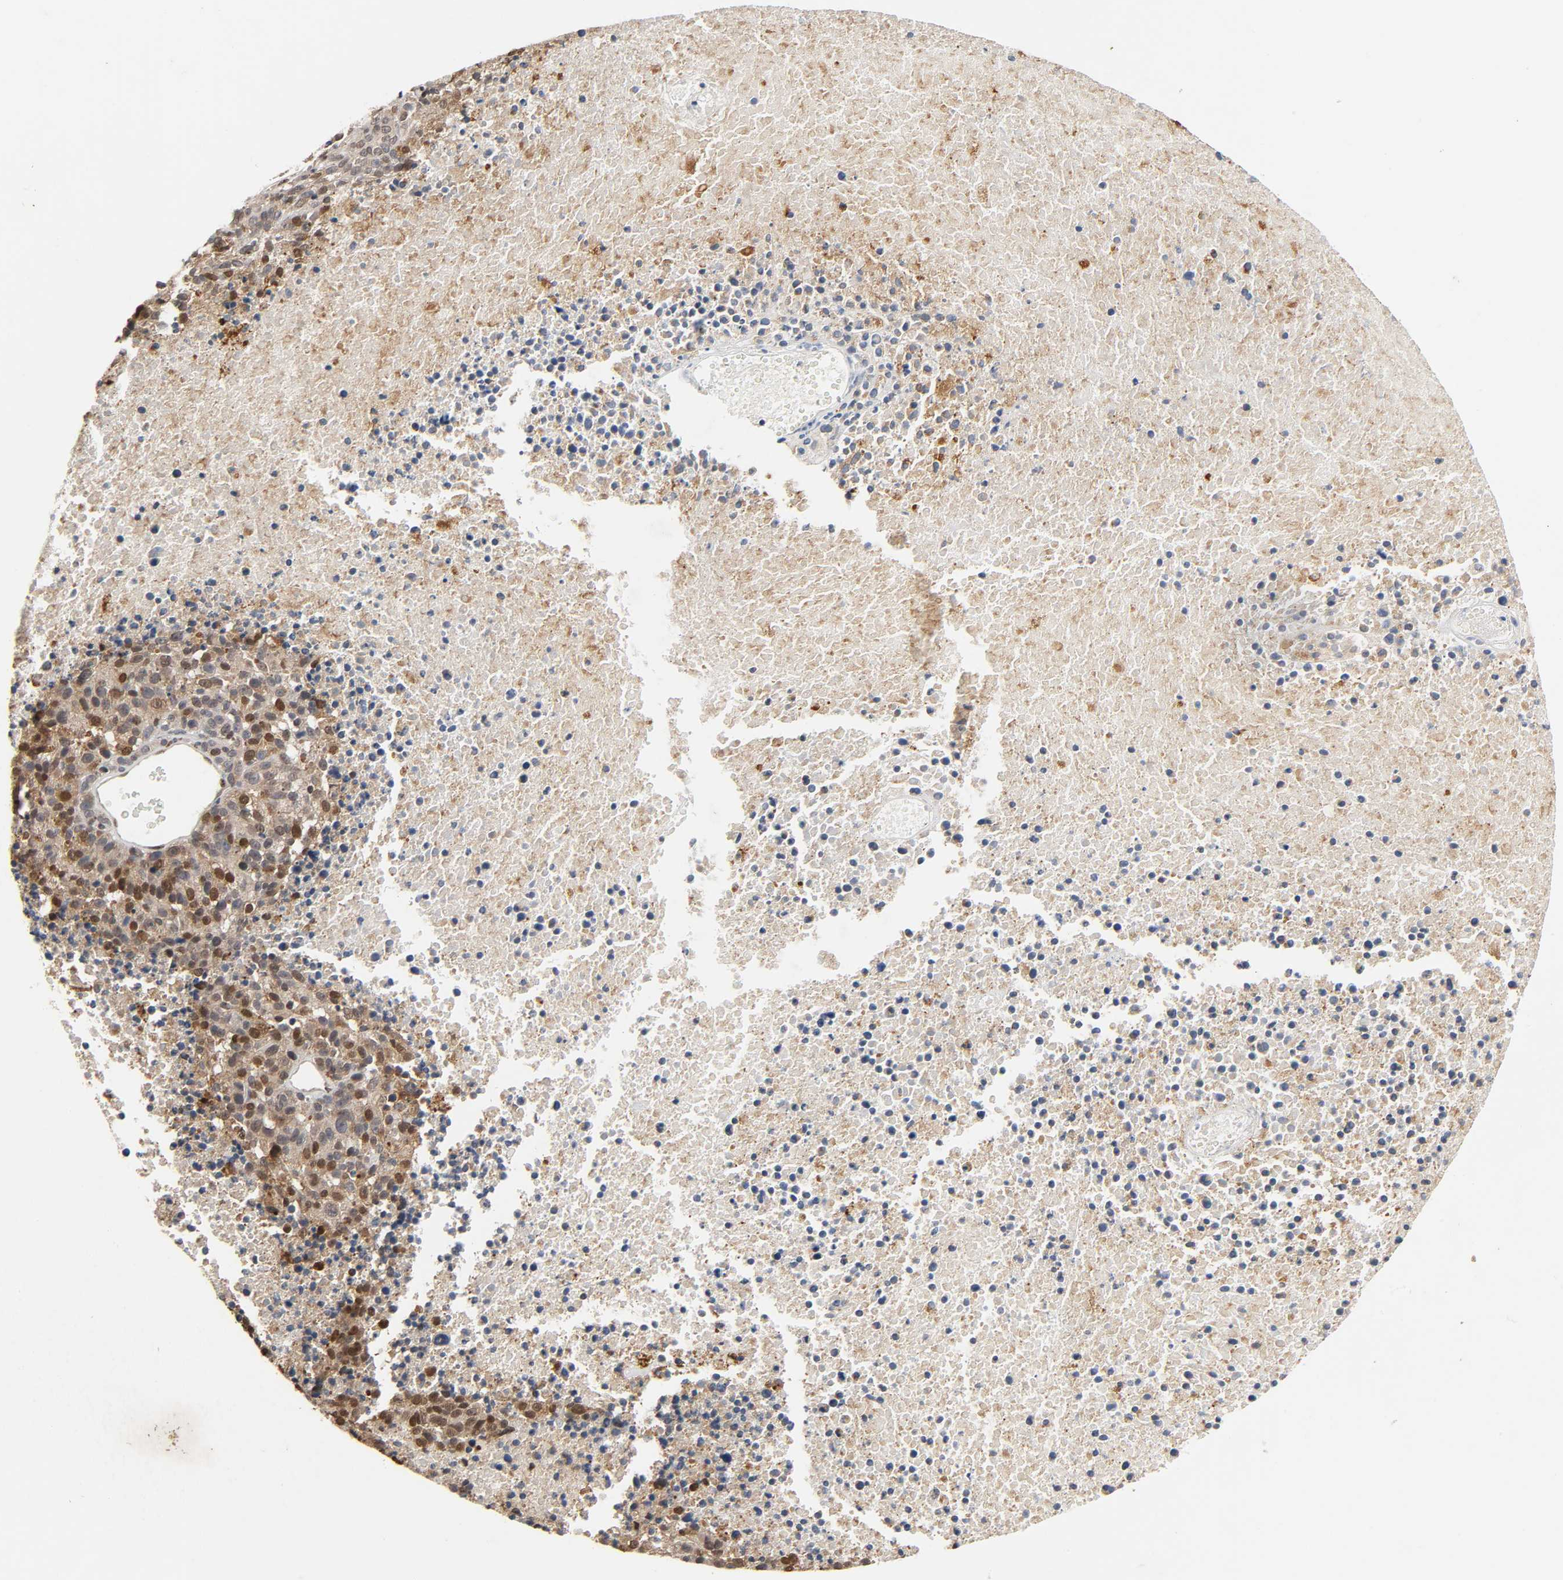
{"staining": {"intensity": "moderate", "quantity": "25%-75%", "location": "nuclear"}, "tissue": "melanoma", "cell_type": "Tumor cells", "image_type": "cancer", "snomed": [{"axis": "morphology", "description": "Malignant melanoma, Metastatic site"}, {"axis": "topography", "description": "Cerebral cortex"}], "caption": "This image reveals immunohistochemistry staining of human malignant melanoma (metastatic site), with medium moderate nuclear positivity in about 25%-75% of tumor cells.", "gene": "UBC", "patient": {"sex": "female", "age": 52}}